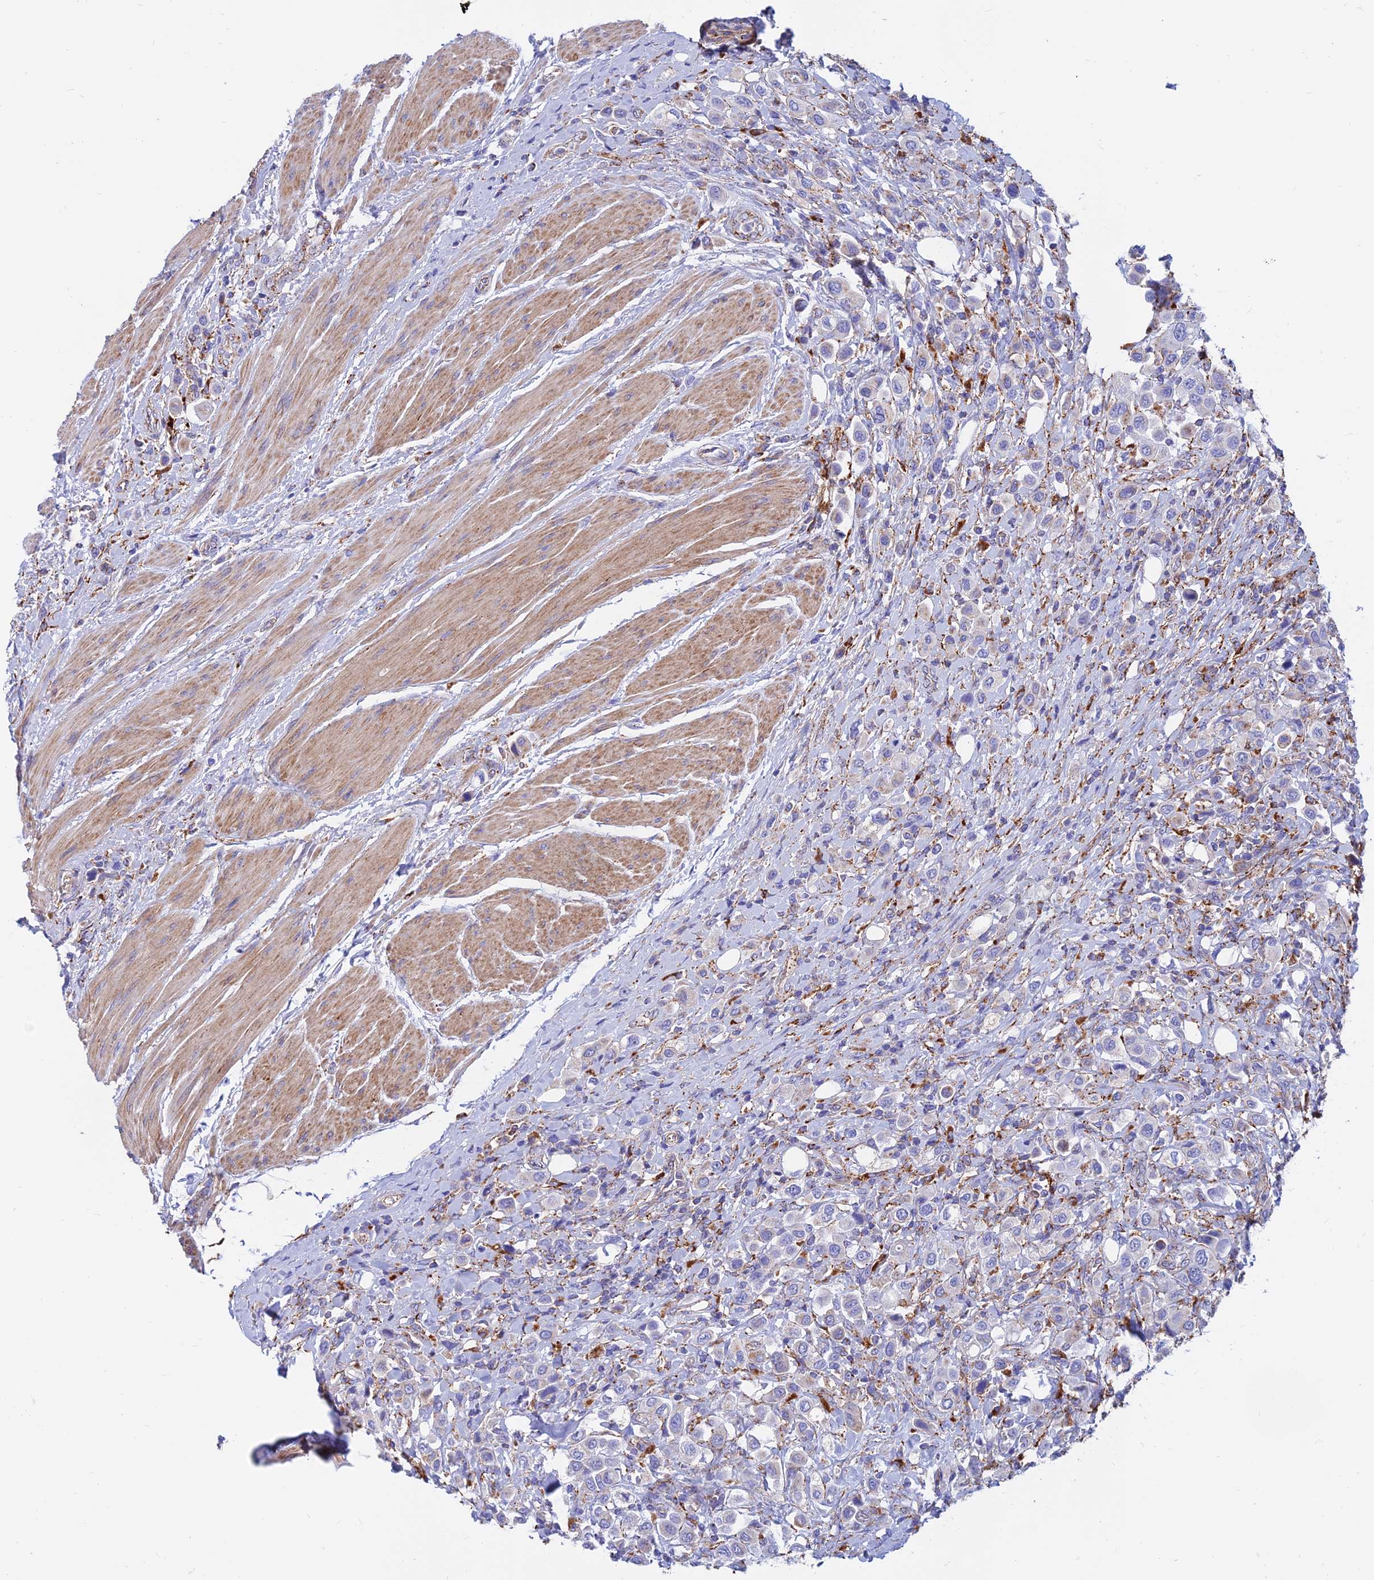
{"staining": {"intensity": "negative", "quantity": "none", "location": "none"}, "tissue": "urothelial cancer", "cell_type": "Tumor cells", "image_type": "cancer", "snomed": [{"axis": "morphology", "description": "Urothelial carcinoma, High grade"}, {"axis": "topography", "description": "Urinary bladder"}], "caption": "An image of urothelial cancer stained for a protein reveals no brown staining in tumor cells.", "gene": "SPNS1", "patient": {"sex": "male", "age": 50}}